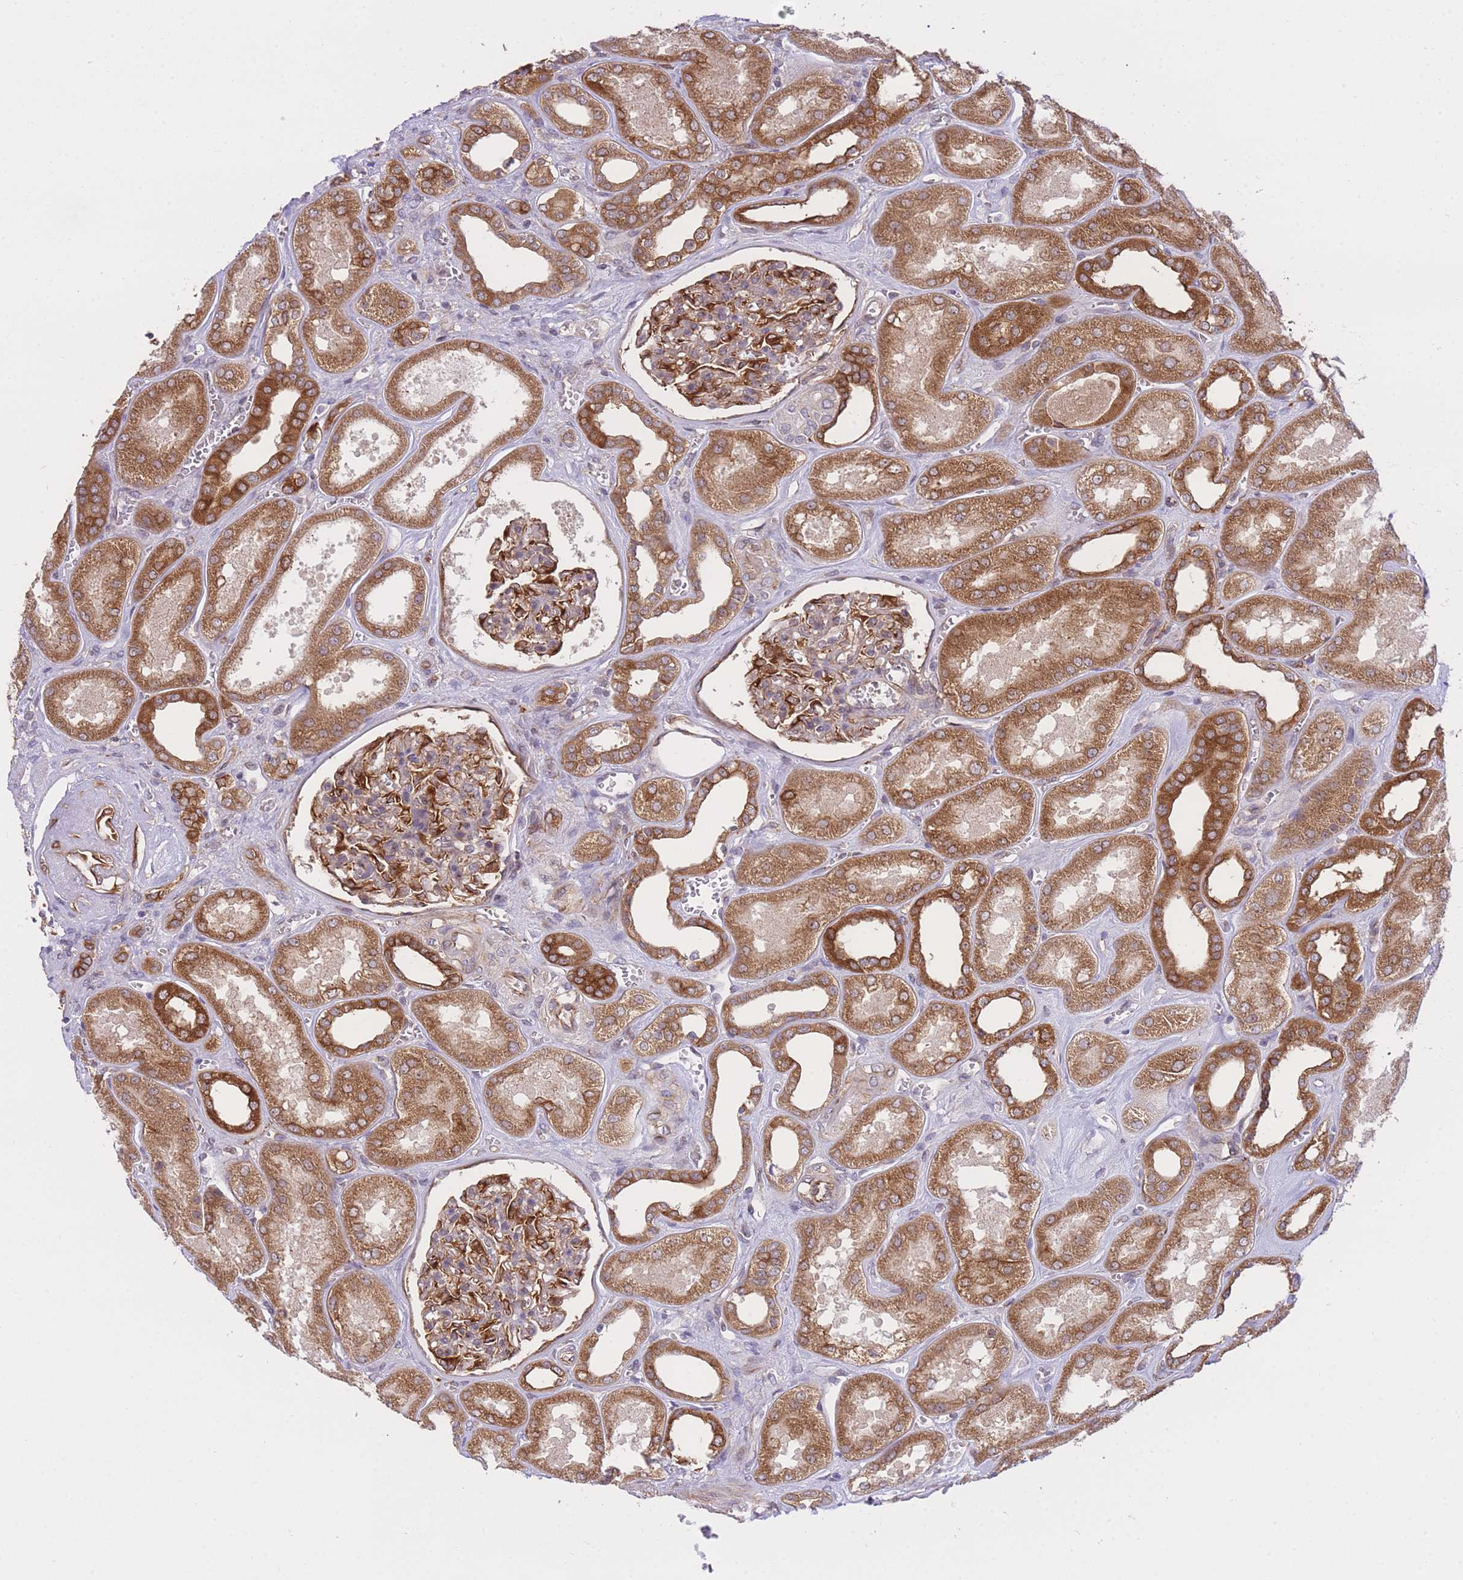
{"staining": {"intensity": "moderate", "quantity": "25%-75%", "location": "cytoplasmic/membranous"}, "tissue": "kidney", "cell_type": "Cells in glomeruli", "image_type": "normal", "snomed": [{"axis": "morphology", "description": "Normal tissue, NOS"}, {"axis": "morphology", "description": "Adenocarcinoma, NOS"}, {"axis": "topography", "description": "Kidney"}], "caption": "Cells in glomeruli reveal medium levels of moderate cytoplasmic/membranous staining in approximately 25%-75% of cells in benign human kidney. Using DAB (brown) and hematoxylin (blue) stains, captured at high magnification using brightfield microscopy.", "gene": "EXOSC8", "patient": {"sex": "female", "age": 68}}